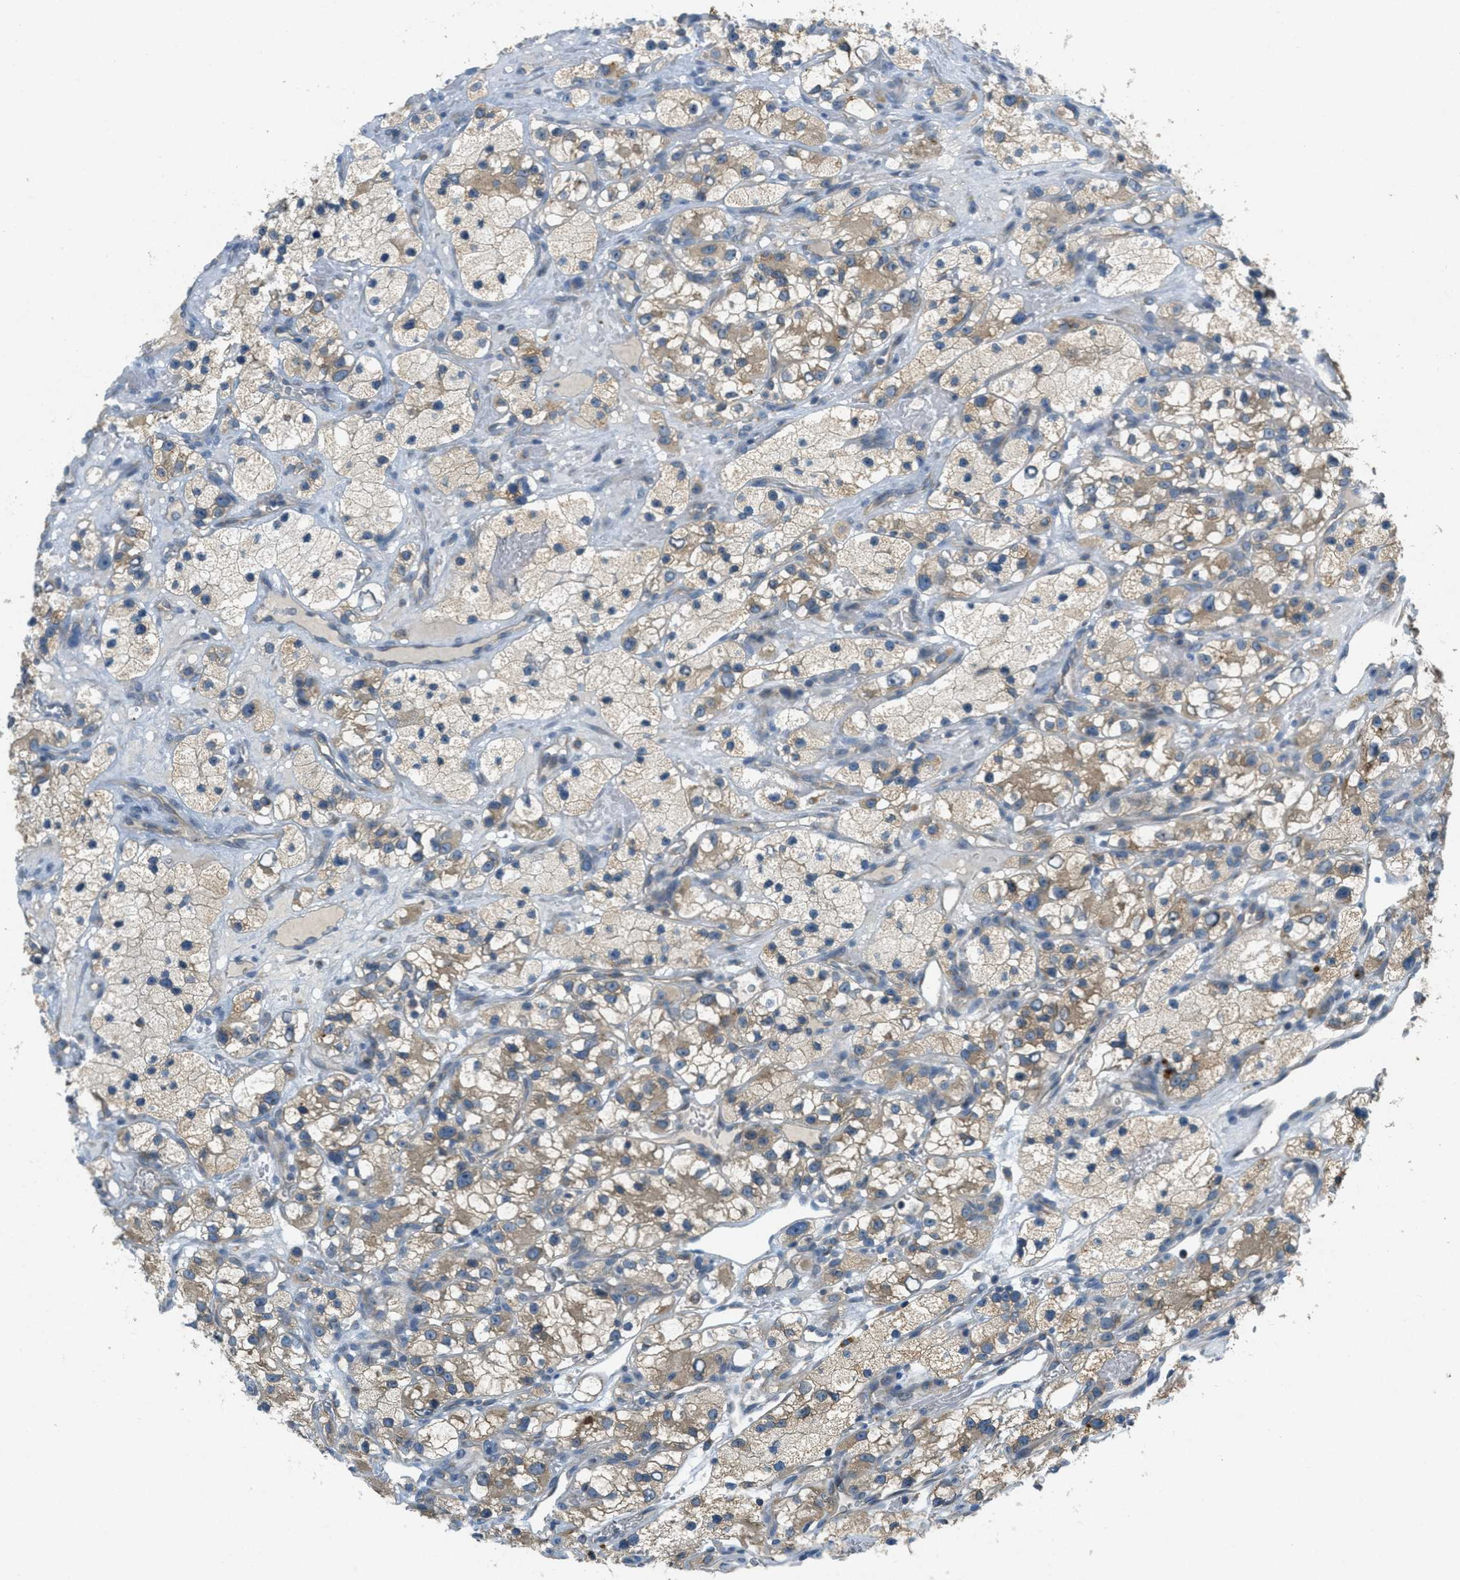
{"staining": {"intensity": "weak", "quantity": "25%-75%", "location": "cytoplasmic/membranous"}, "tissue": "renal cancer", "cell_type": "Tumor cells", "image_type": "cancer", "snomed": [{"axis": "morphology", "description": "Adenocarcinoma, NOS"}, {"axis": "topography", "description": "Kidney"}], "caption": "DAB (3,3'-diaminobenzidine) immunohistochemical staining of human renal cancer (adenocarcinoma) exhibits weak cytoplasmic/membranous protein staining in approximately 25%-75% of tumor cells.", "gene": "SIGMAR1", "patient": {"sex": "female", "age": 57}}